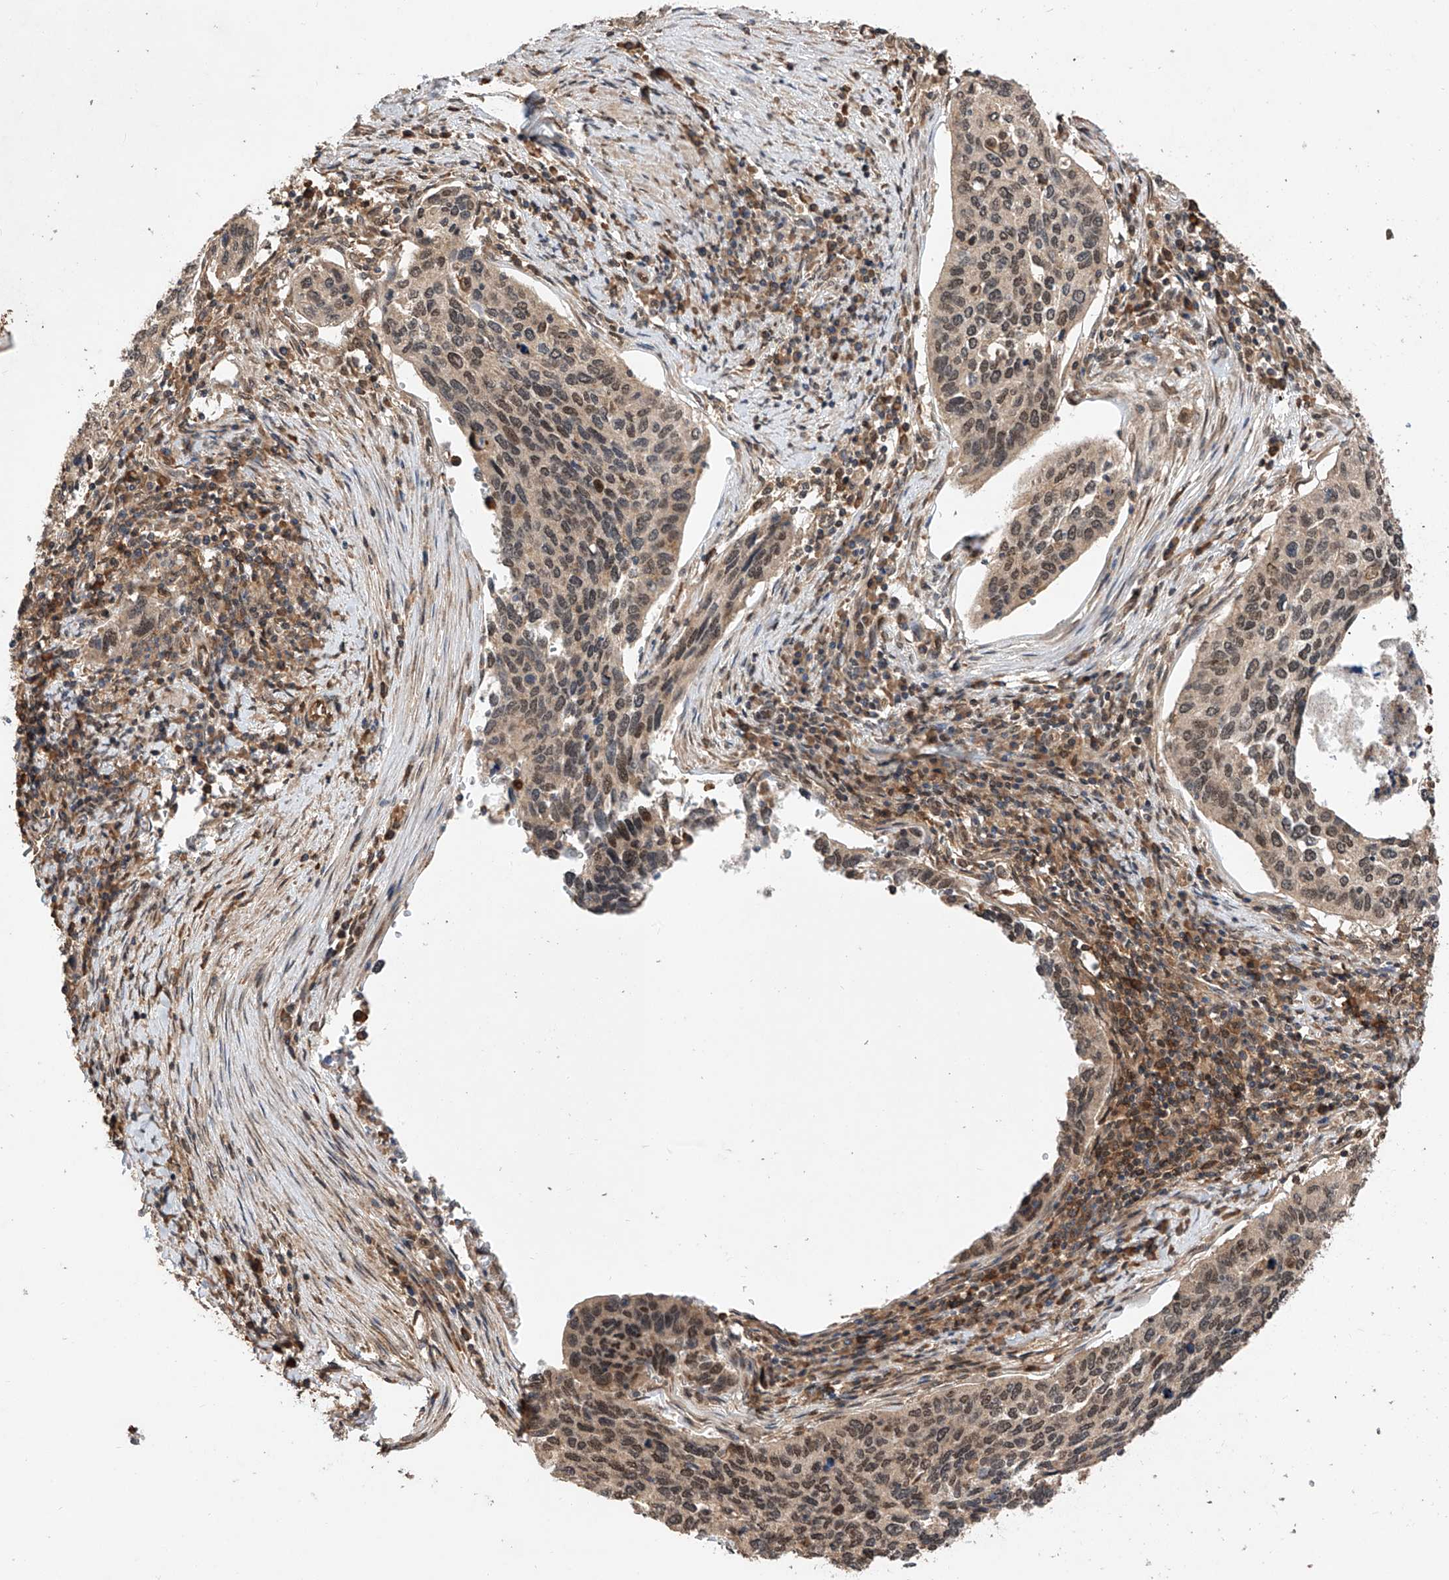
{"staining": {"intensity": "weak", "quantity": ">75%", "location": "cytoplasmic/membranous,nuclear"}, "tissue": "cervical cancer", "cell_type": "Tumor cells", "image_type": "cancer", "snomed": [{"axis": "morphology", "description": "Squamous cell carcinoma, NOS"}, {"axis": "topography", "description": "Cervix"}], "caption": "Human cervical cancer (squamous cell carcinoma) stained with a brown dye shows weak cytoplasmic/membranous and nuclear positive expression in approximately >75% of tumor cells.", "gene": "RILPL2", "patient": {"sex": "female", "age": 38}}